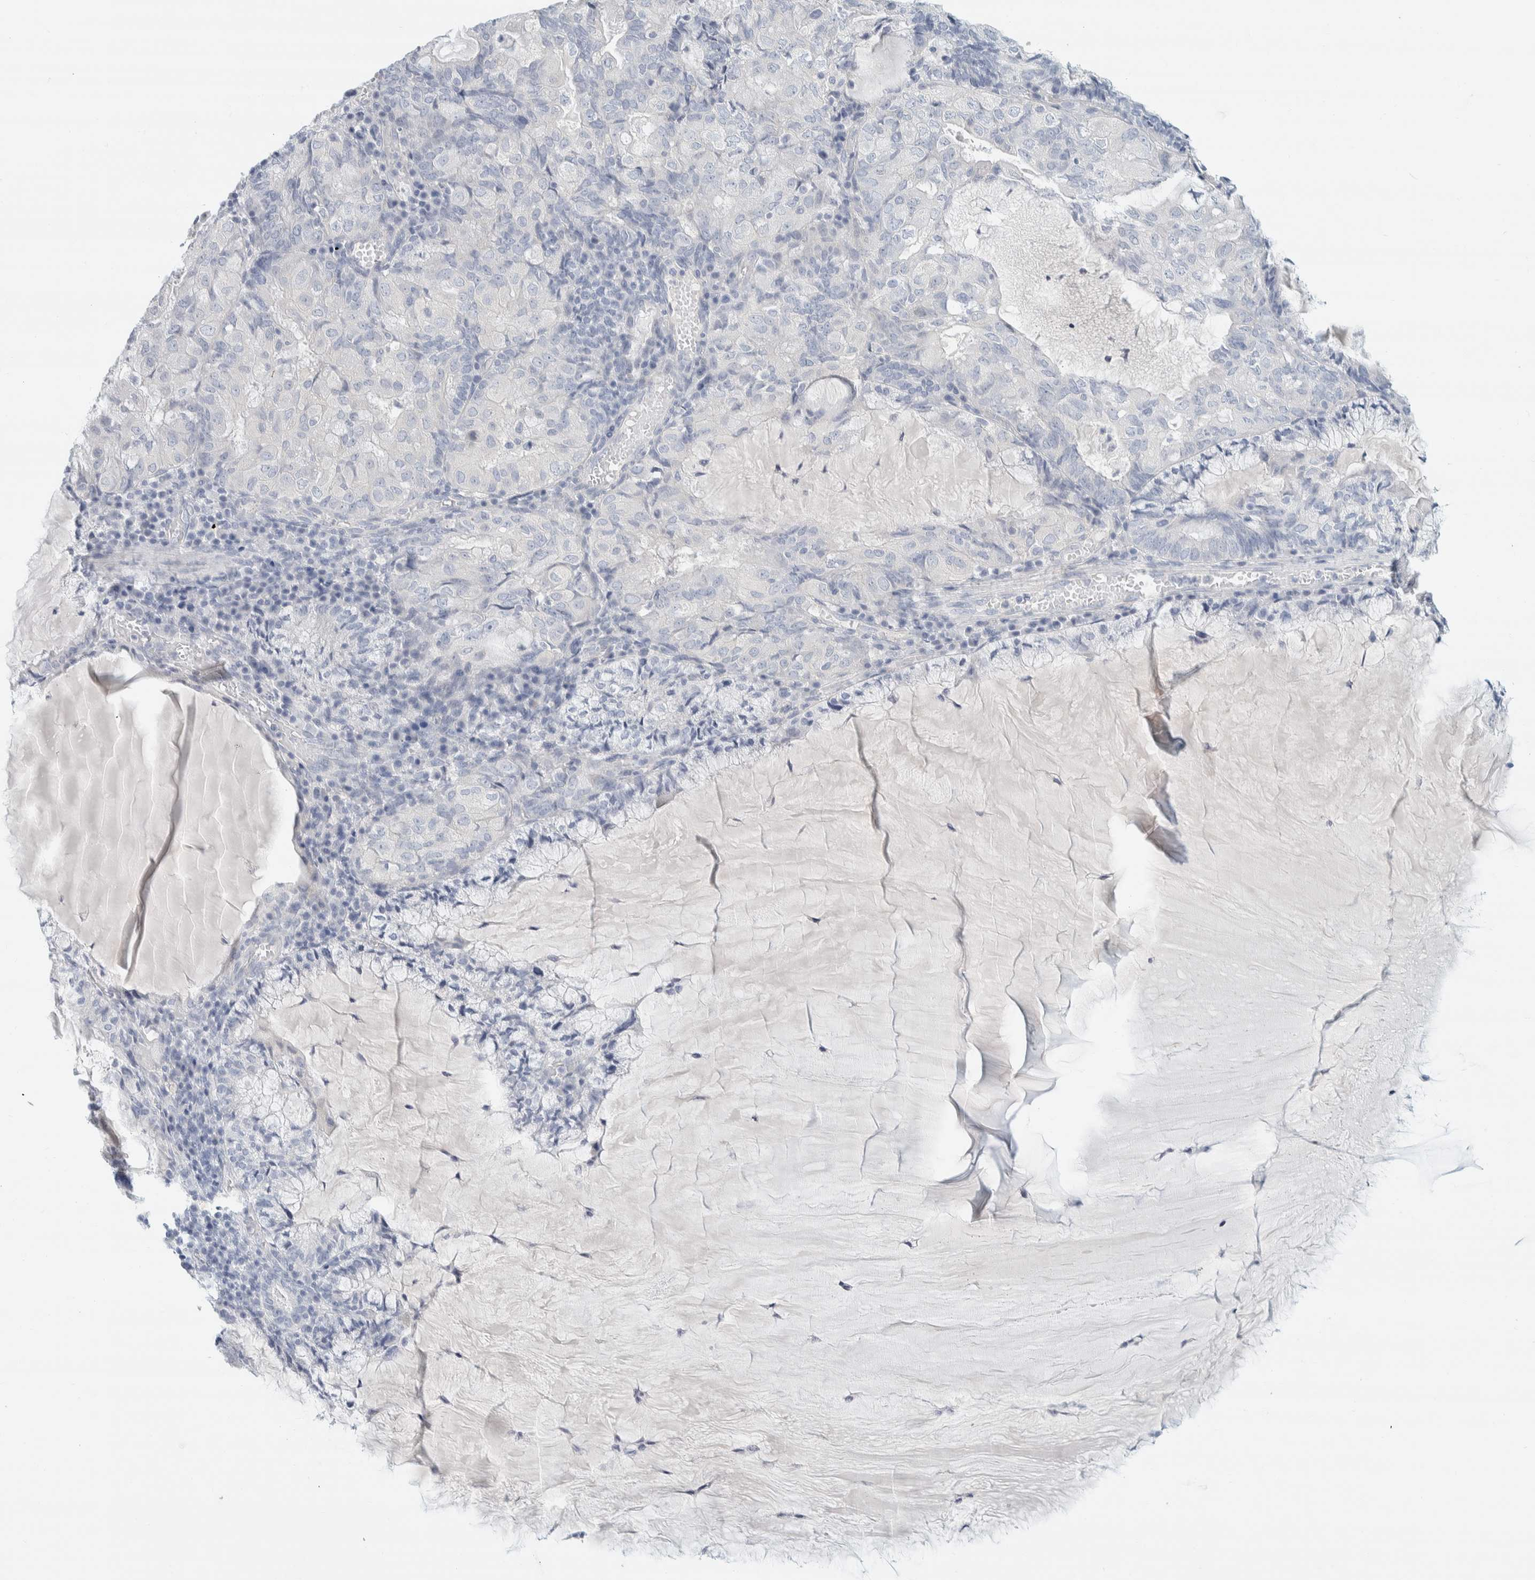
{"staining": {"intensity": "negative", "quantity": "none", "location": "none"}, "tissue": "endometrial cancer", "cell_type": "Tumor cells", "image_type": "cancer", "snomed": [{"axis": "morphology", "description": "Adenocarcinoma, NOS"}, {"axis": "topography", "description": "Endometrium"}], "caption": "Immunohistochemical staining of human endometrial adenocarcinoma exhibits no significant positivity in tumor cells. (DAB immunohistochemistry visualized using brightfield microscopy, high magnification).", "gene": "ALOX12B", "patient": {"sex": "female", "age": 81}}